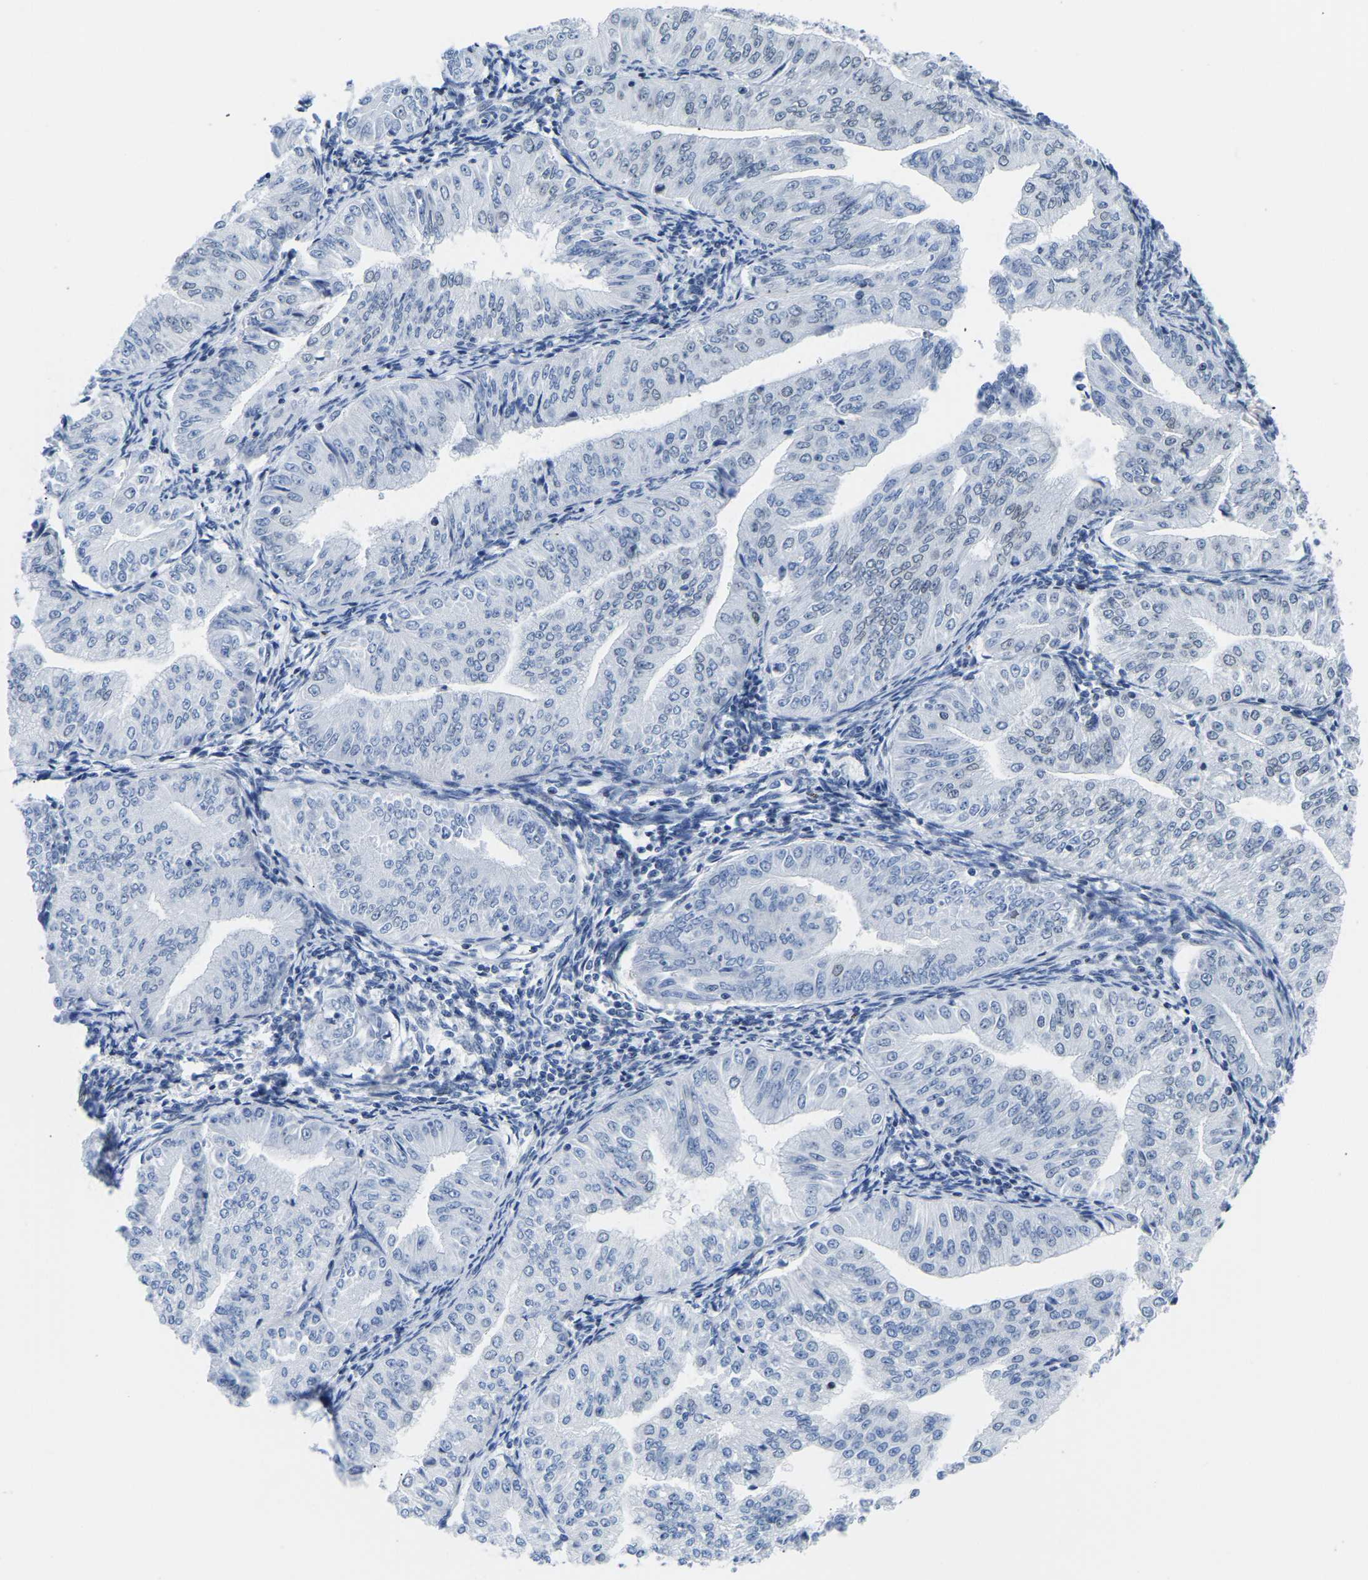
{"staining": {"intensity": "negative", "quantity": "none", "location": "none"}, "tissue": "endometrial cancer", "cell_type": "Tumor cells", "image_type": "cancer", "snomed": [{"axis": "morphology", "description": "Normal tissue, NOS"}, {"axis": "morphology", "description": "Adenocarcinoma, NOS"}, {"axis": "topography", "description": "Endometrium"}], "caption": "Endometrial adenocarcinoma was stained to show a protein in brown. There is no significant expression in tumor cells.", "gene": "UPK3A", "patient": {"sex": "female", "age": 53}}